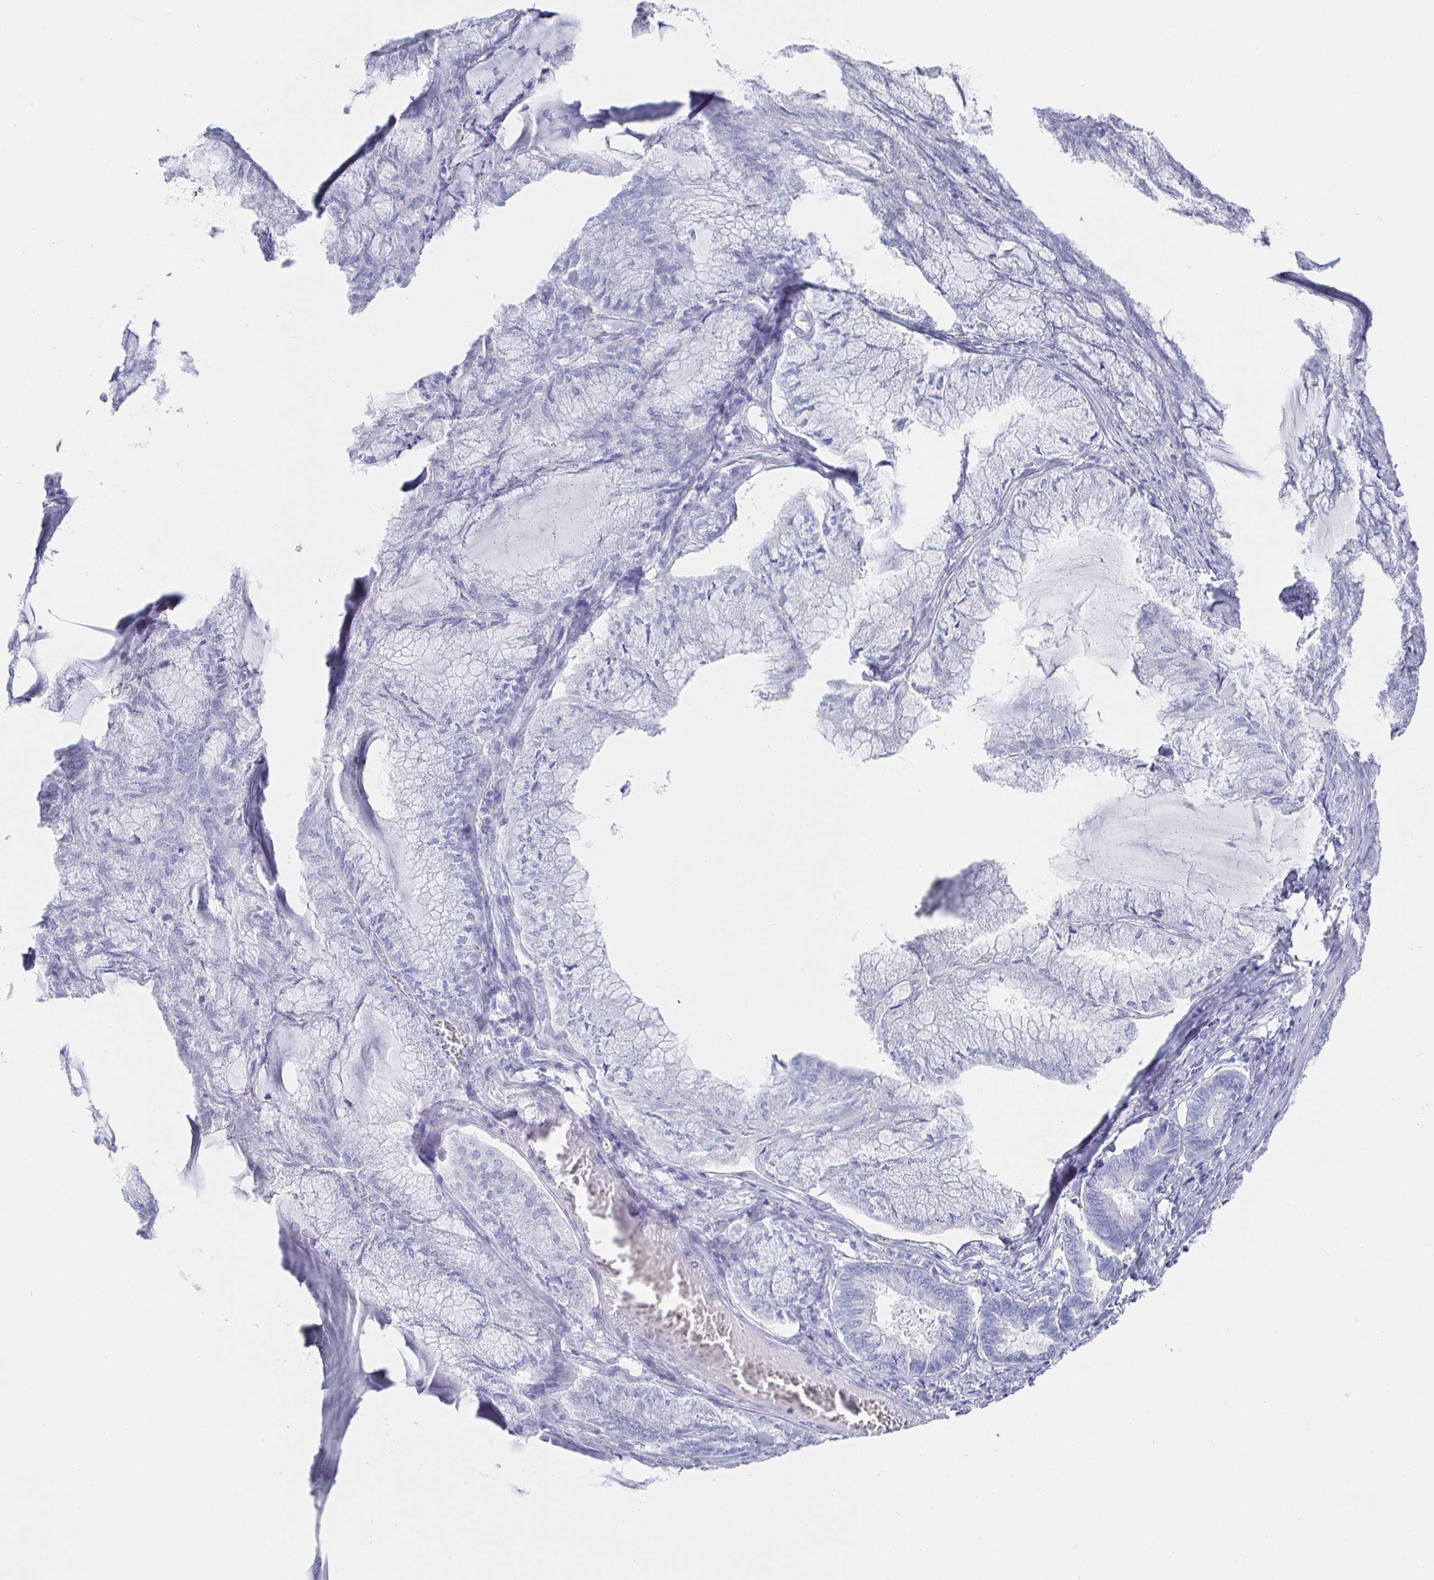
{"staining": {"intensity": "negative", "quantity": "none", "location": "none"}, "tissue": "endometrial cancer", "cell_type": "Tumor cells", "image_type": "cancer", "snomed": [{"axis": "morphology", "description": "Carcinoma, NOS"}, {"axis": "topography", "description": "Endometrium"}], "caption": "Immunohistochemical staining of human endometrial cancer shows no significant expression in tumor cells.", "gene": "CLCA1", "patient": {"sex": "female", "age": 62}}